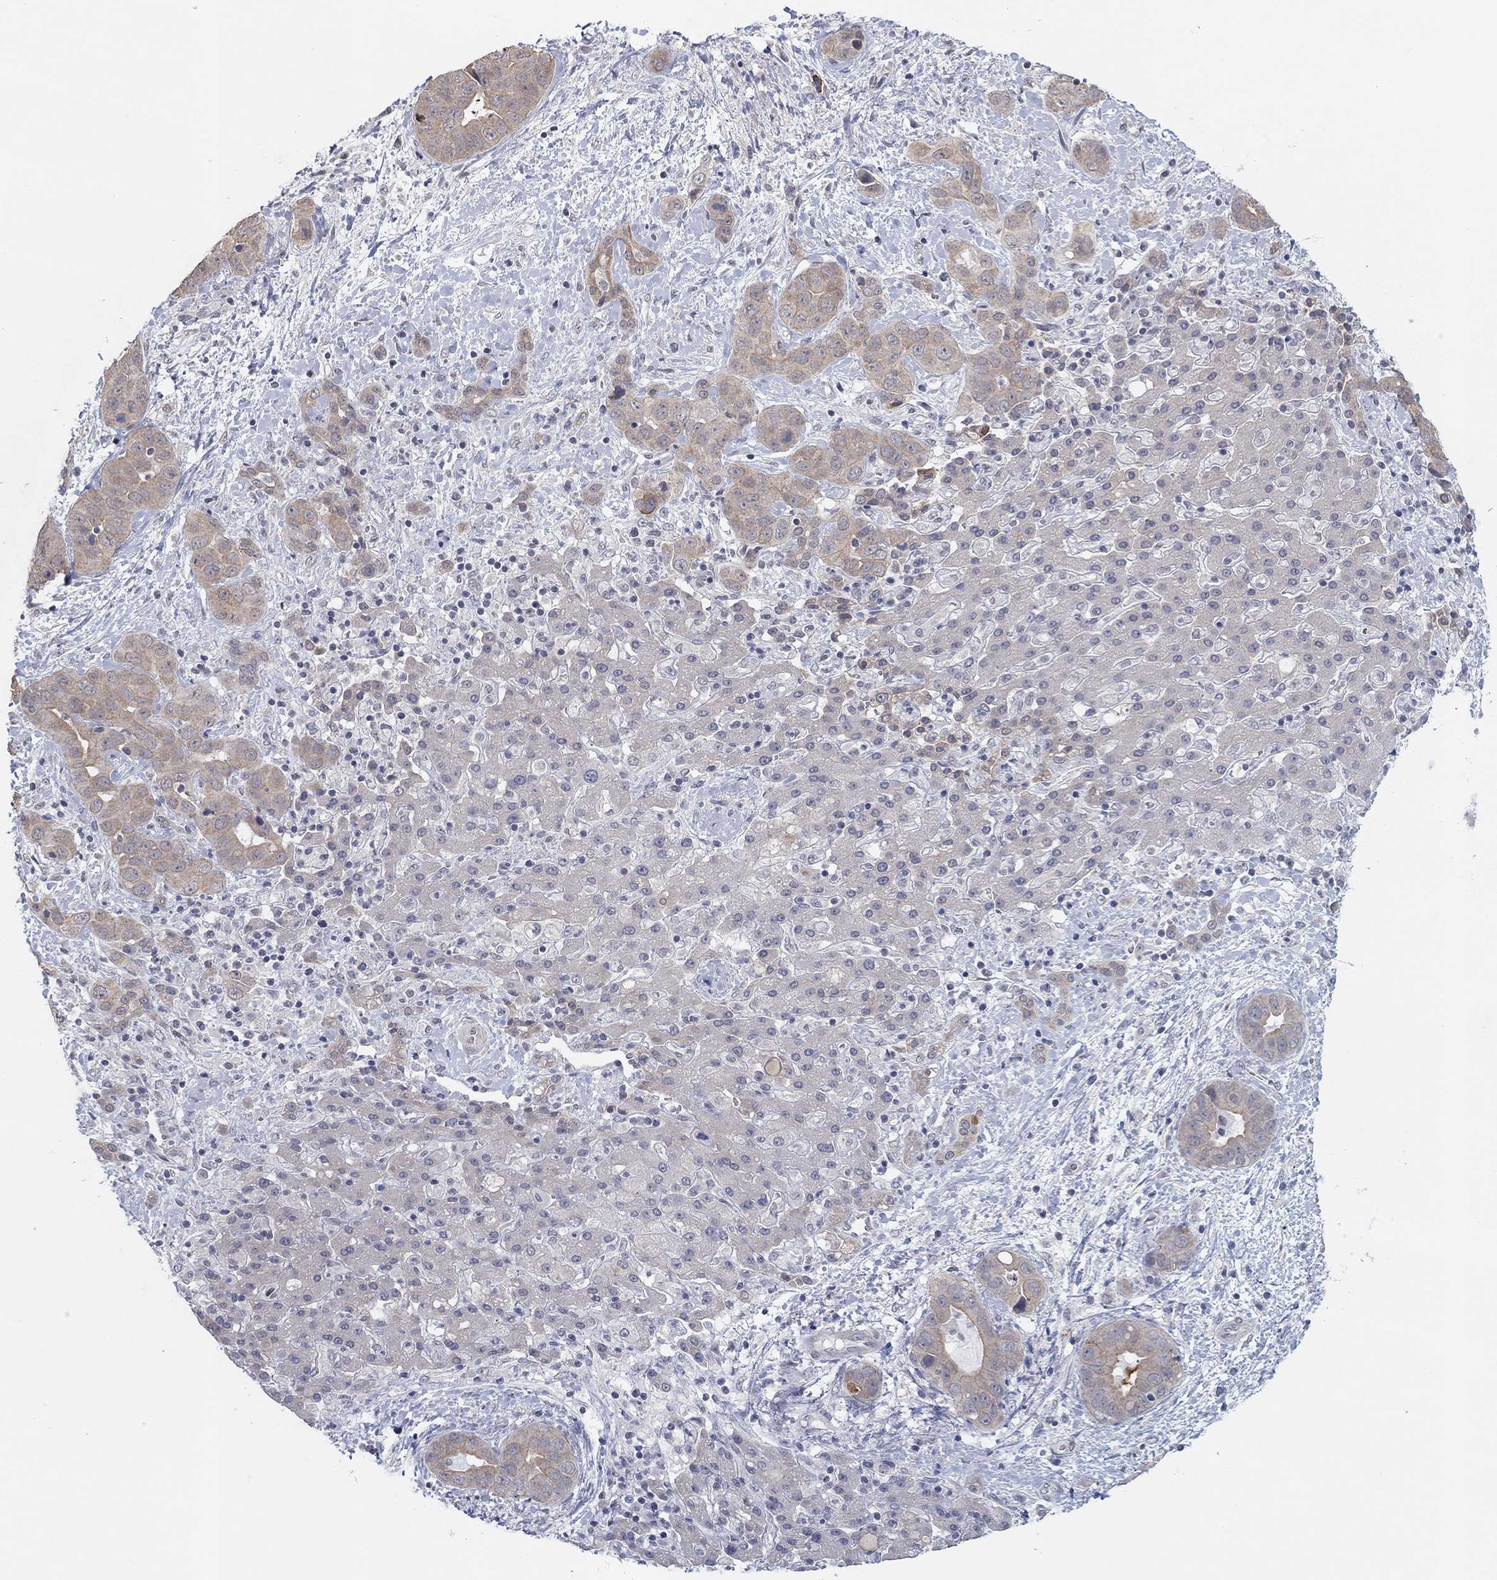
{"staining": {"intensity": "weak", "quantity": "25%-75%", "location": "cytoplasmic/membranous"}, "tissue": "liver cancer", "cell_type": "Tumor cells", "image_type": "cancer", "snomed": [{"axis": "morphology", "description": "Cholangiocarcinoma"}, {"axis": "topography", "description": "Liver"}], "caption": "Immunohistochemistry (IHC) (DAB (3,3'-diaminobenzidine)) staining of cholangiocarcinoma (liver) shows weak cytoplasmic/membranous protein positivity in about 25%-75% of tumor cells.", "gene": "SLC22A2", "patient": {"sex": "female", "age": 52}}